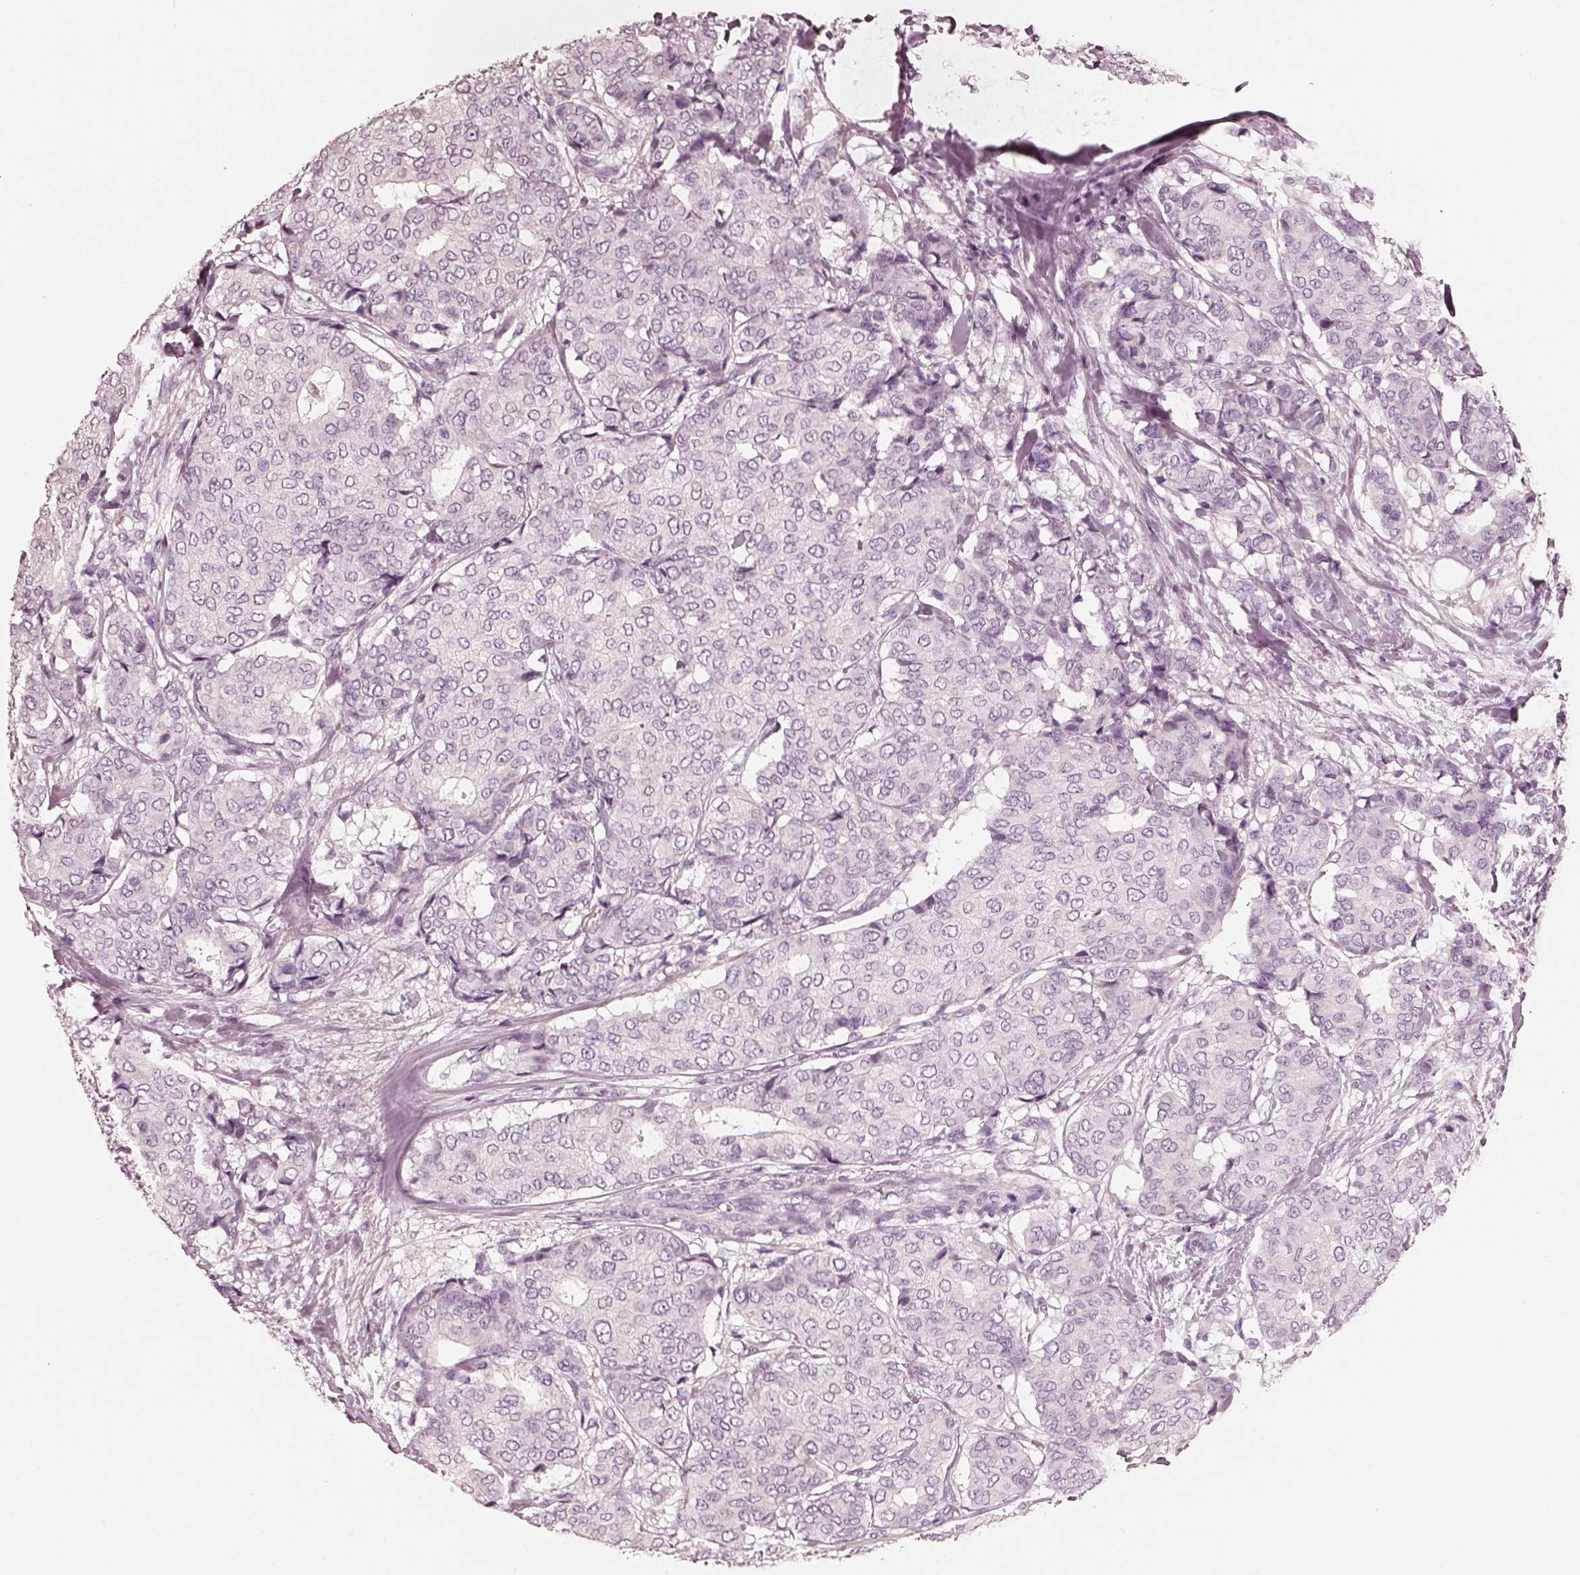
{"staining": {"intensity": "negative", "quantity": "none", "location": "none"}, "tissue": "breast cancer", "cell_type": "Tumor cells", "image_type": "cancer", "snomed": [{"axis": "morphology", "description": "Duct carcinoma"}, {"axis": "topography", "description": "Breast"}], "caption": "Invasive ductal carcinoma (breast) was stained to show a protein in brown. There is no significant expression in tumor cells. Brightfield microscopy of immunohistochemistry stained with DAB (brown) and hematoxylin (blue), captured at high magnification.", "gene": "RS1", "patient": {"sex": "female", "age": 75}}